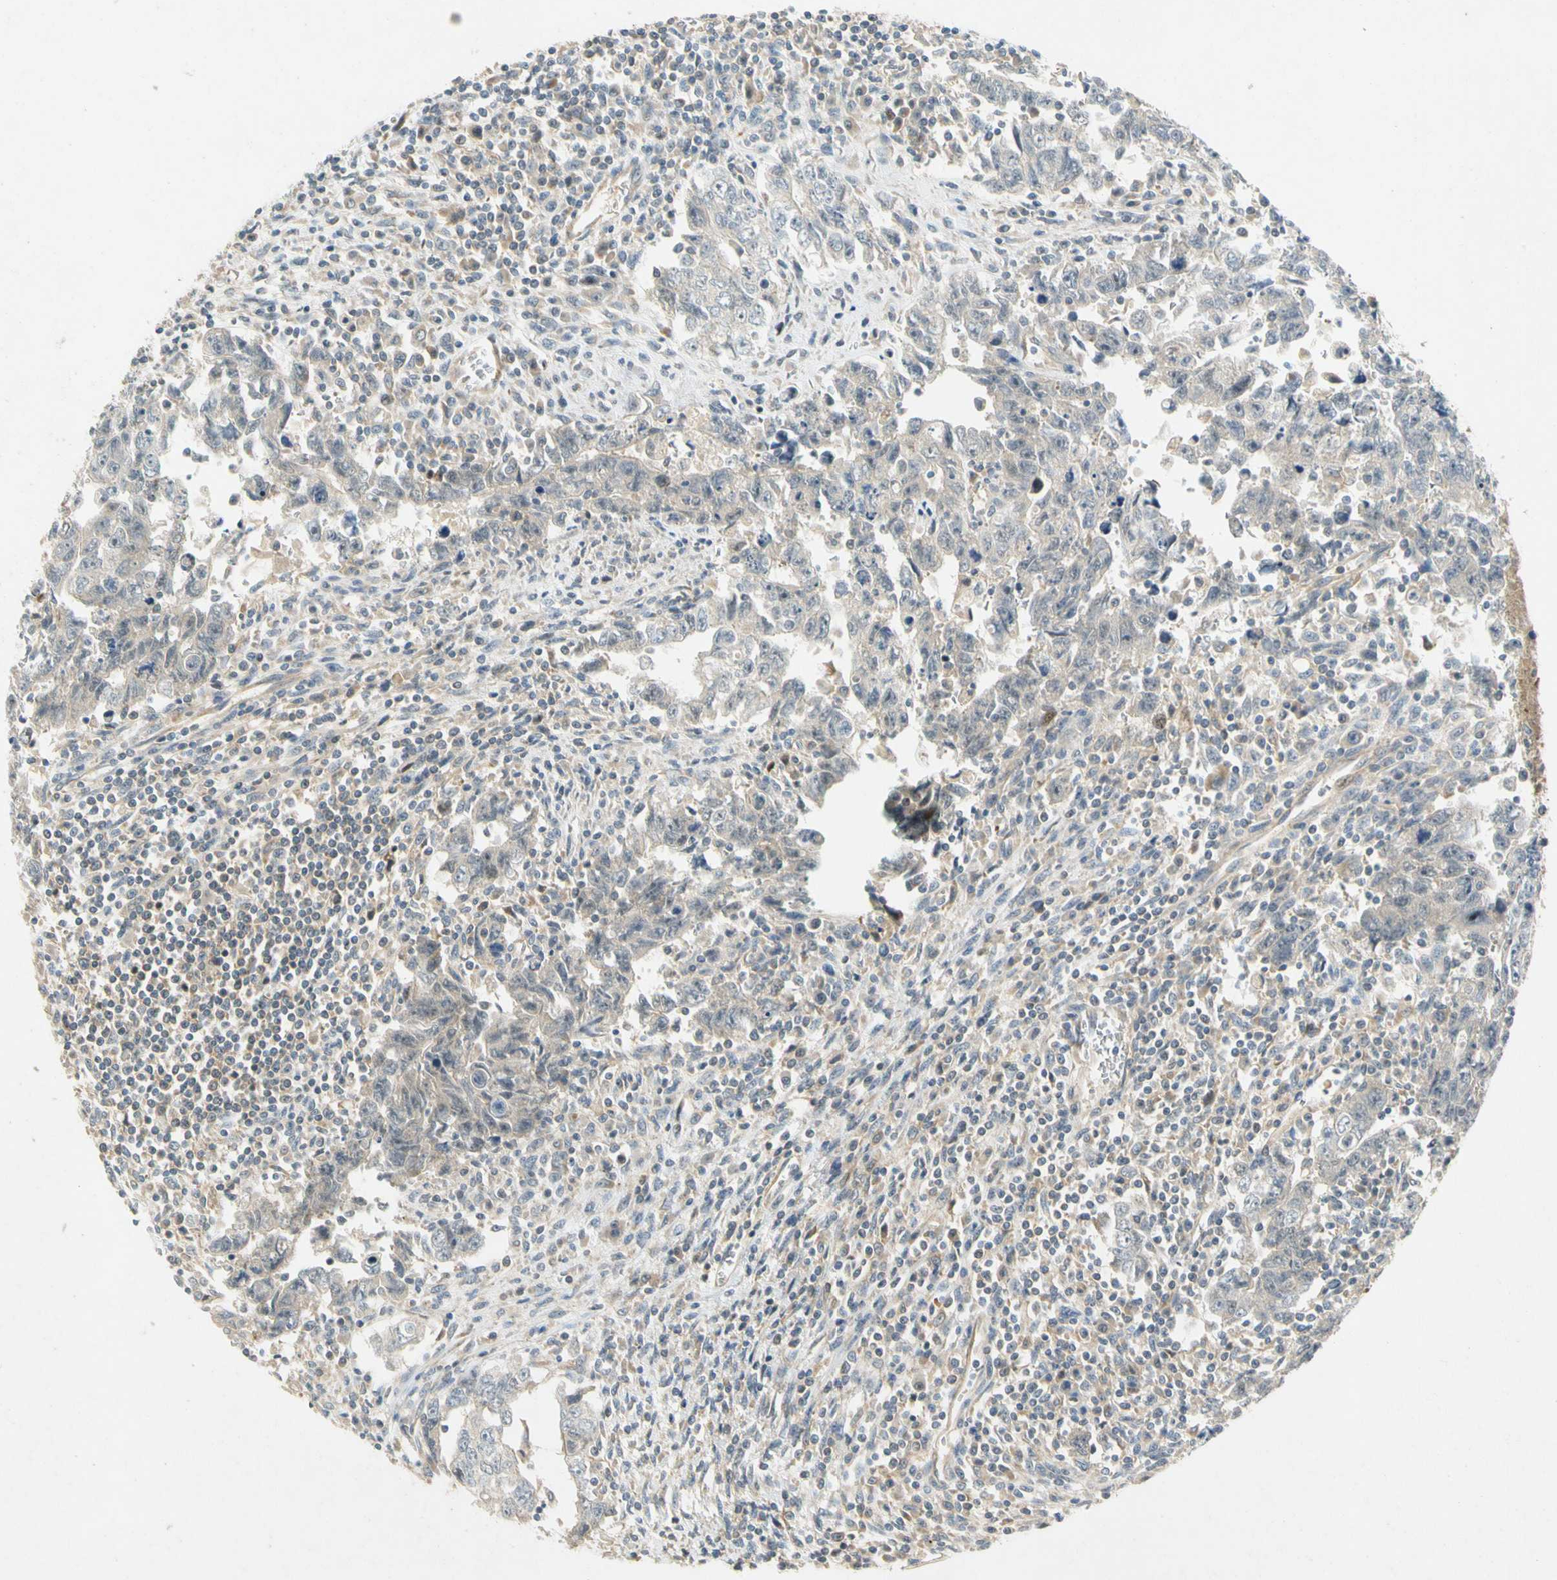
{"staining": {"intensity": "negative", "quantity": "none", "location": "none"}, "tissue": "testis cancer", "cell_type": "Tumor cells", "image_type": "cancer", "snomed": [{"axis": "morphology", "description": "Carcinoma, Embryonal, NOS"}, {"axis": "topography", "description": "Testis"}], "caption": "Tumor cells are negative for brown protein staining in testis cancer (embryonal carcinoma). (DAB IHC with hematoxylin counter stain).", "gene": "GATD1", "patient": {"sex": "male", "age": 28}}